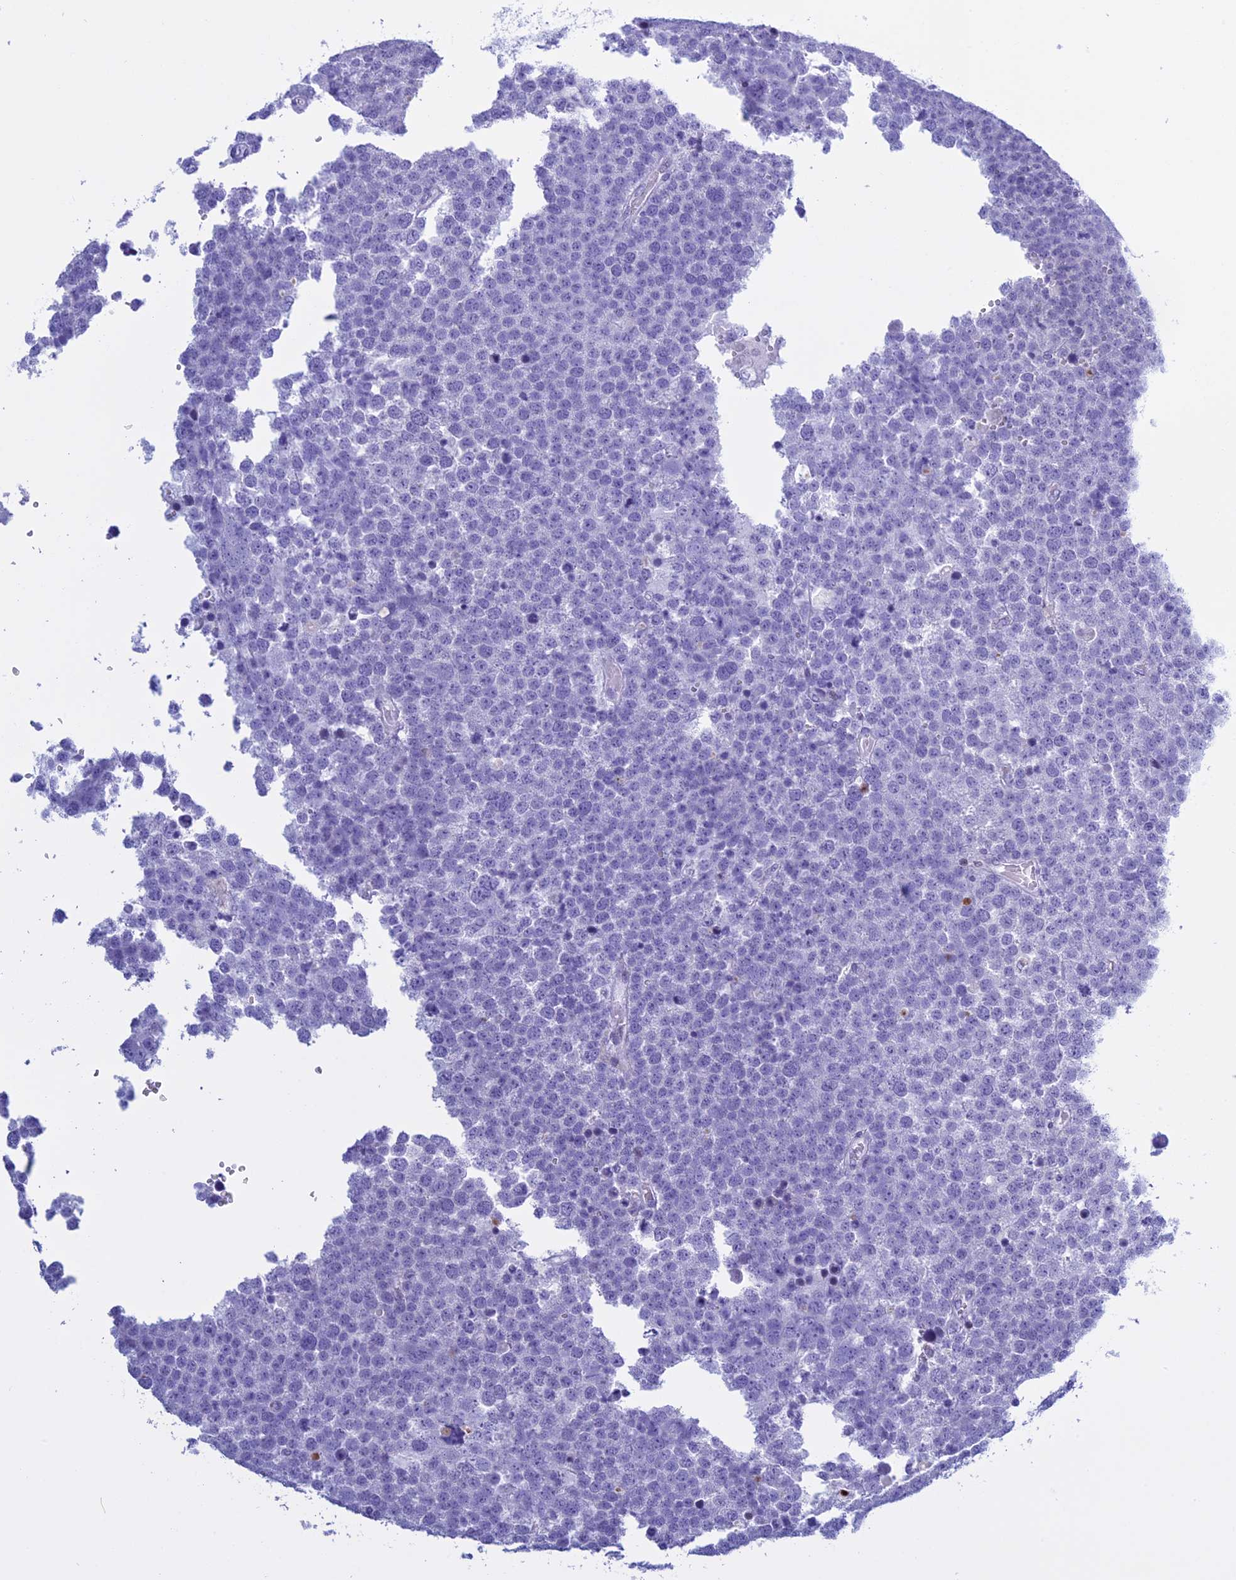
{"staining": {"intensity": "negative", "quantity": "none", "location": "none"}, "tissue": "testis cancer", "cell_type": "Tumor cells", "image_type": "cancer", "snomed": [{"axis": "morphology", "description": "Seminoma, NOS"}, {"axis": "topography", "description": "Testis"}], "caption": "DAB immunohistochemical staining of testis cancer shows no significant positivity in tumor cells.", "gene": "KCTD21", "patient": {"sex": "male", "age": 71}}